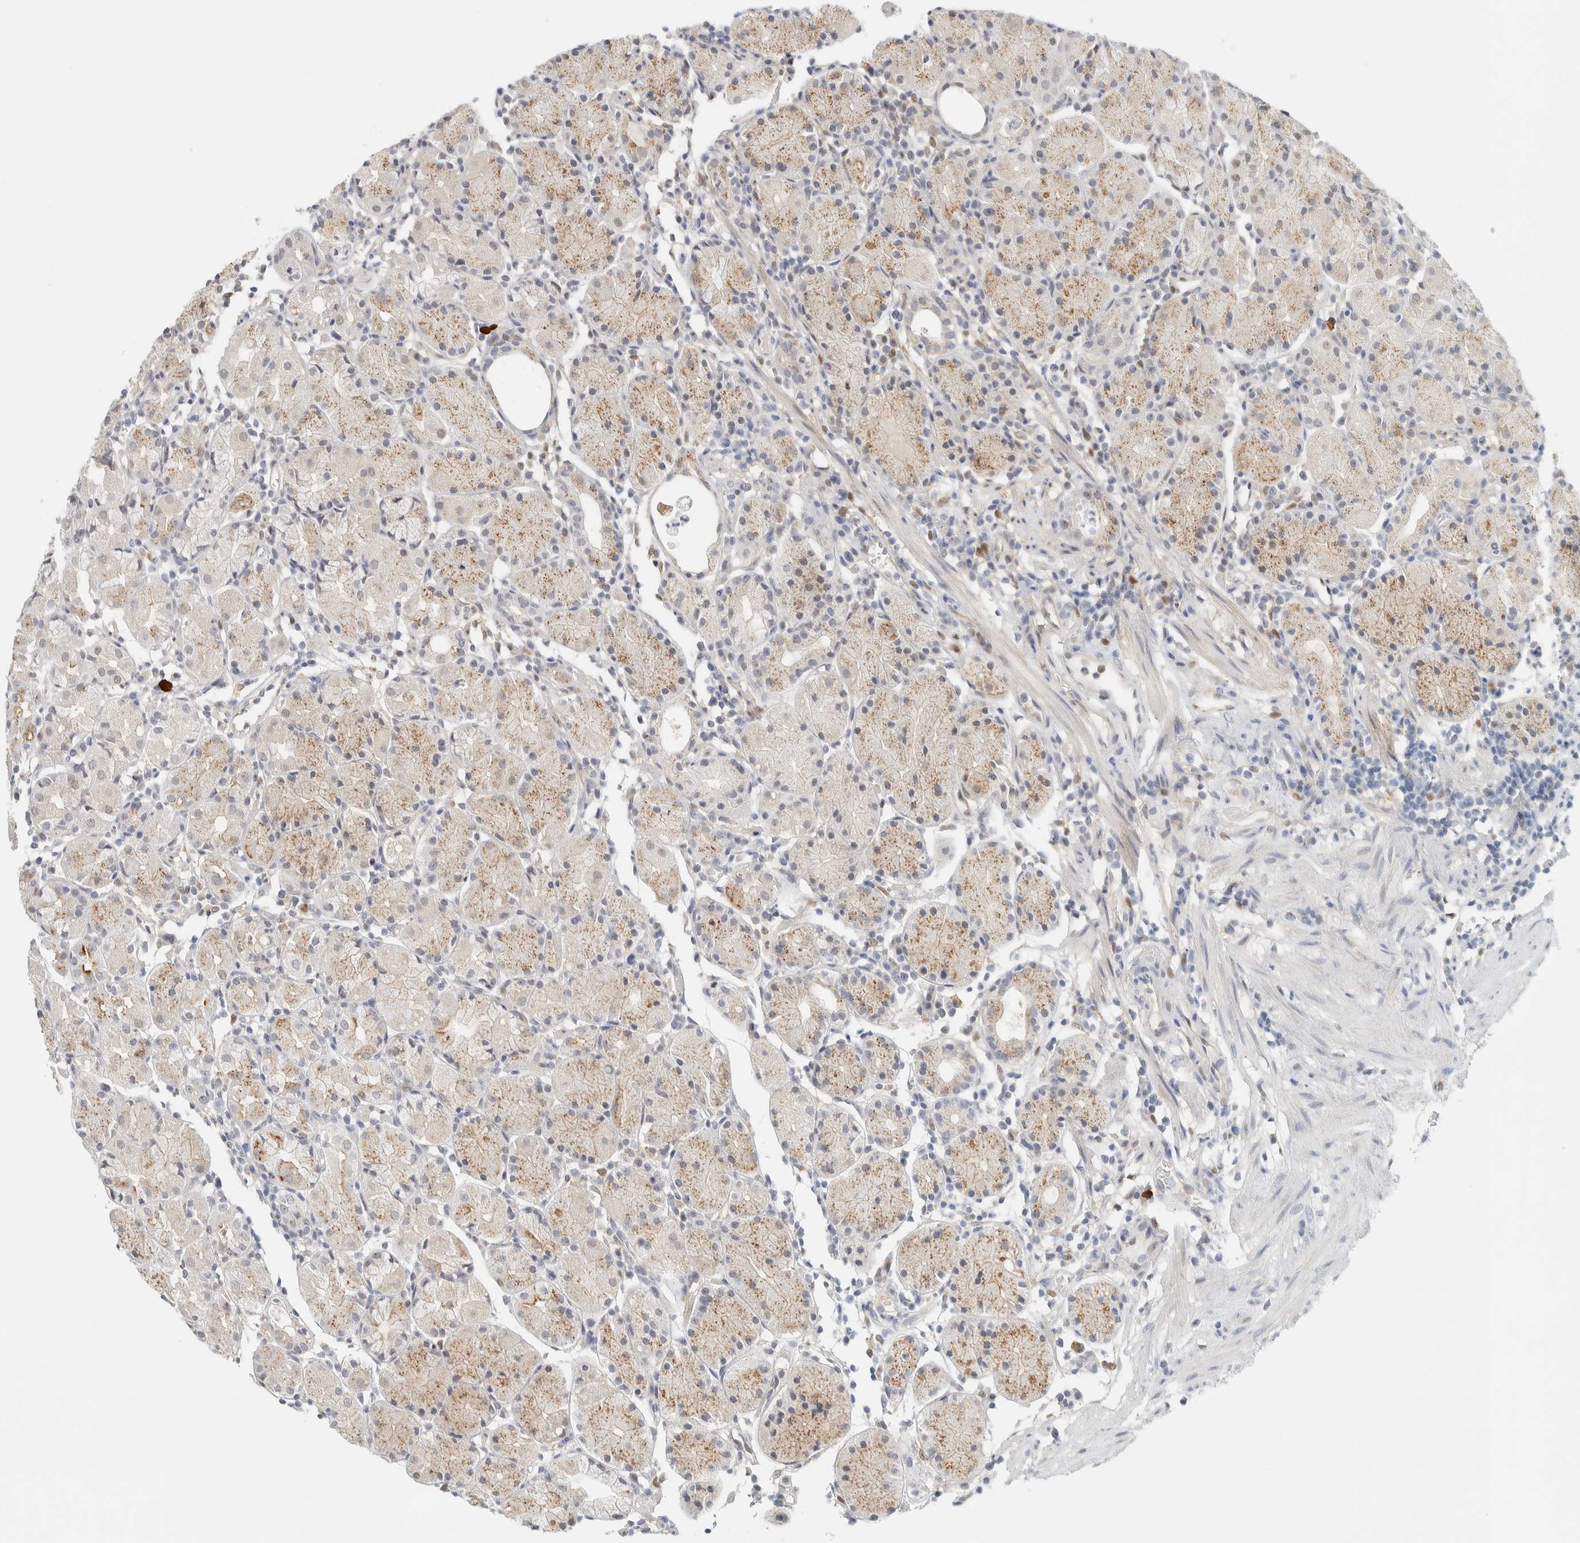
{"staining": {"intensity": "weak", "quantity": ">75%", "location": "cytoplasmic/membranous"}, "tissue": "stomach", "cell_type": "Glandular cells", "image_type": "normal", "snomed": [{"axis": "morphology", "description": "Normal tissue, NOS"}, {"axis": "topography", "description": "Stomach"}, {"axis": "topography", "description": "Stomach, lower"}], "caption": "This micrograph demonstrates immunohistochemistry staining of unremarkable human stomach, with low weak cytoplasmic/membranous staining in approximately >75% of glandular cells.", "gene": "TFE3", "patient": {"sex": "female", "age": 75}}